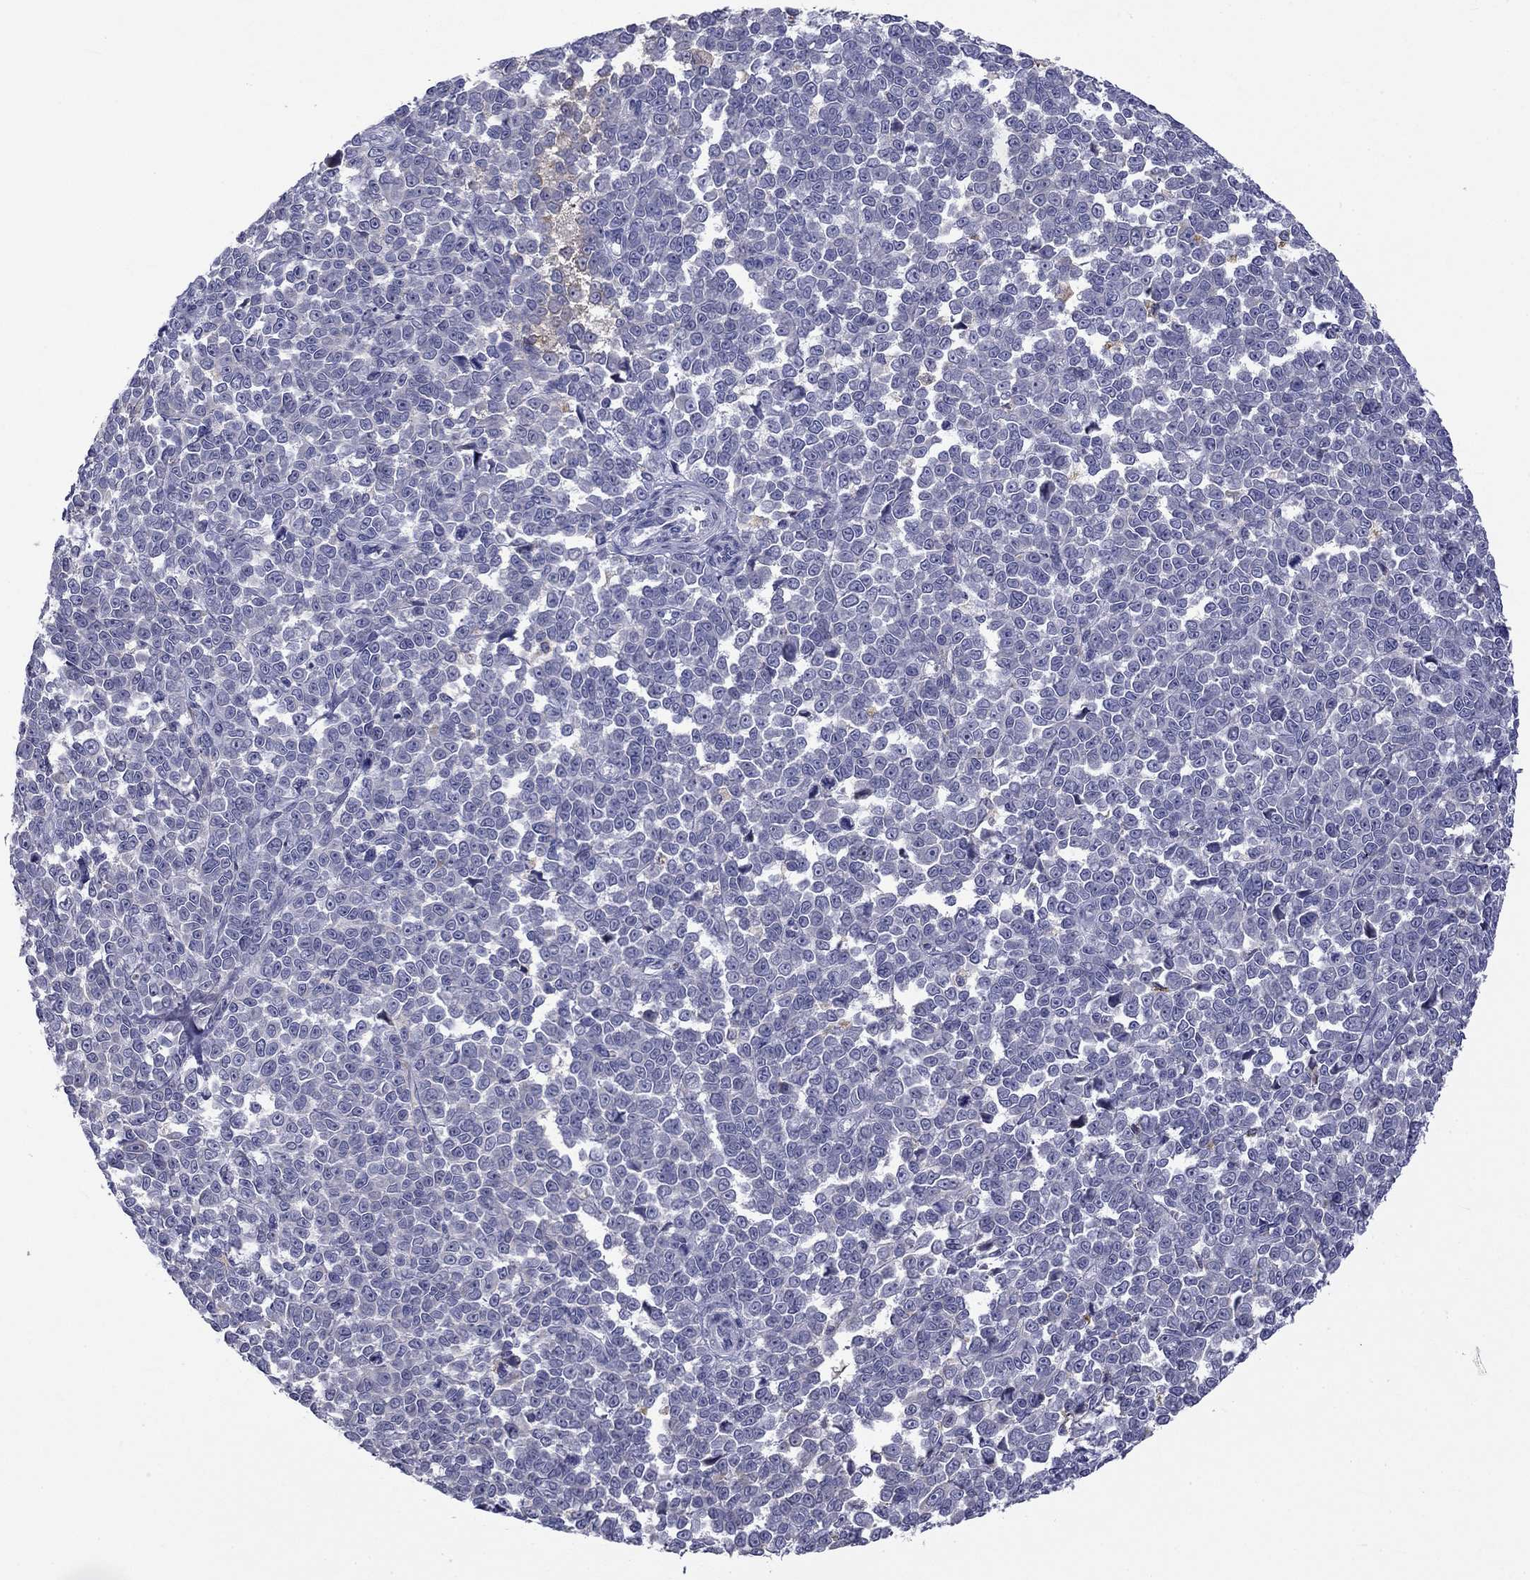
{"staining": {"intensity": "negative", "quantity": "none", "location": "none"}, "tissue": "melanoma", "cell_type": "Tumor cells", "image_type": "cancer", "snomed": [{"axis": "morphology", "description": "Malignant melanoma, NOS"}, {"axis": "topography", "description": "Skin"}], "caption": "Tumor cells are negative for protein expression in human melanoma.", "gene": "CLPSL2", "patient": {"sex": "female", "age": 95}}